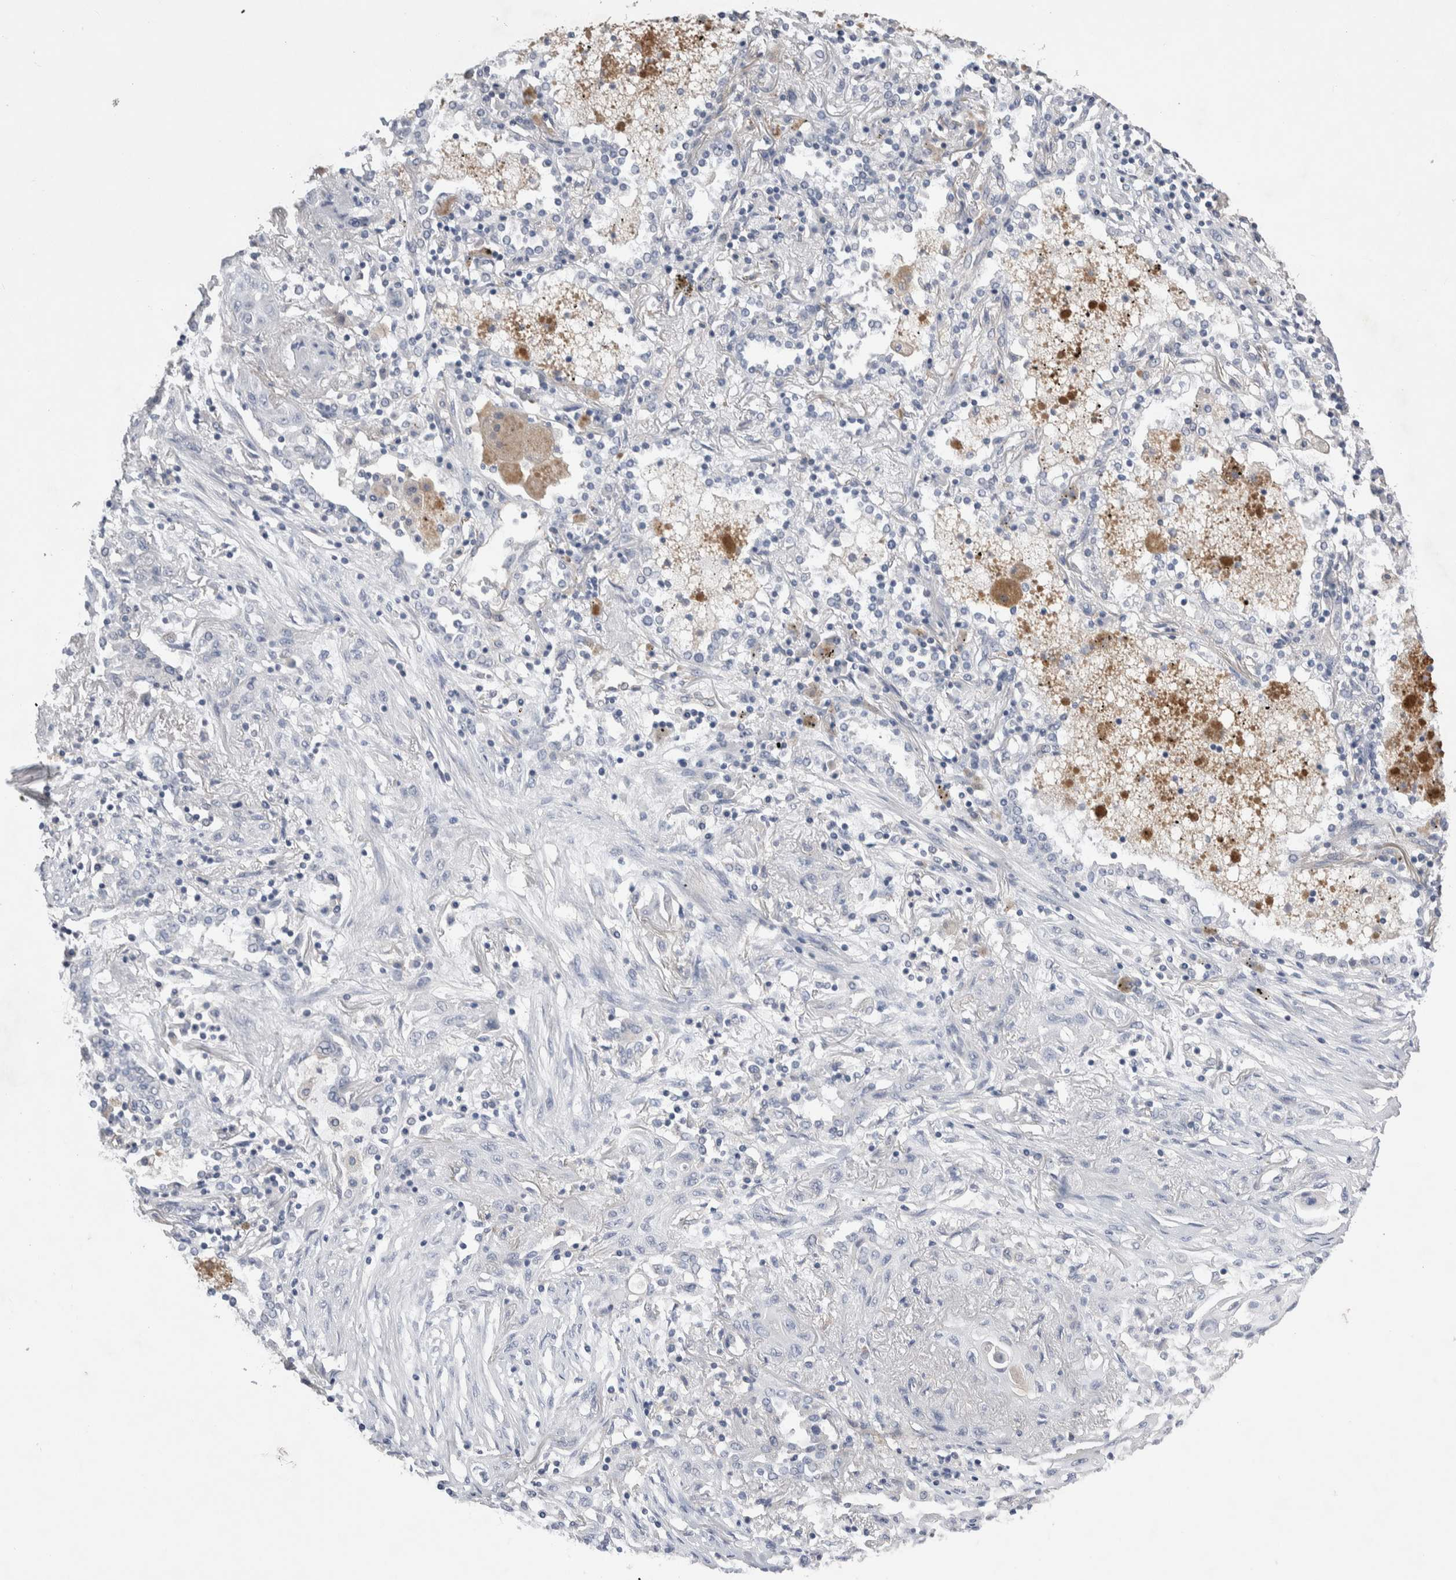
{"staining": {"intensity": "negative", "quantity": "none", "location": "none"}, "tissue": "lung cancer", "cell_type": "Tumor cells", "image_type": "cancer", "snomed": [{"axis": "morphology", "description": "Squamous cell carcinoma, NOS"}, {"axis": "topography", "description": "Lung"}], "caption": "An IHC image of lung squamous cell carcinoma is shown. There is no staining in tumor cells of lung squamous cell carcinoma.", "gene": "CEP131", "patient": {"sex": "female", "age": 47}}